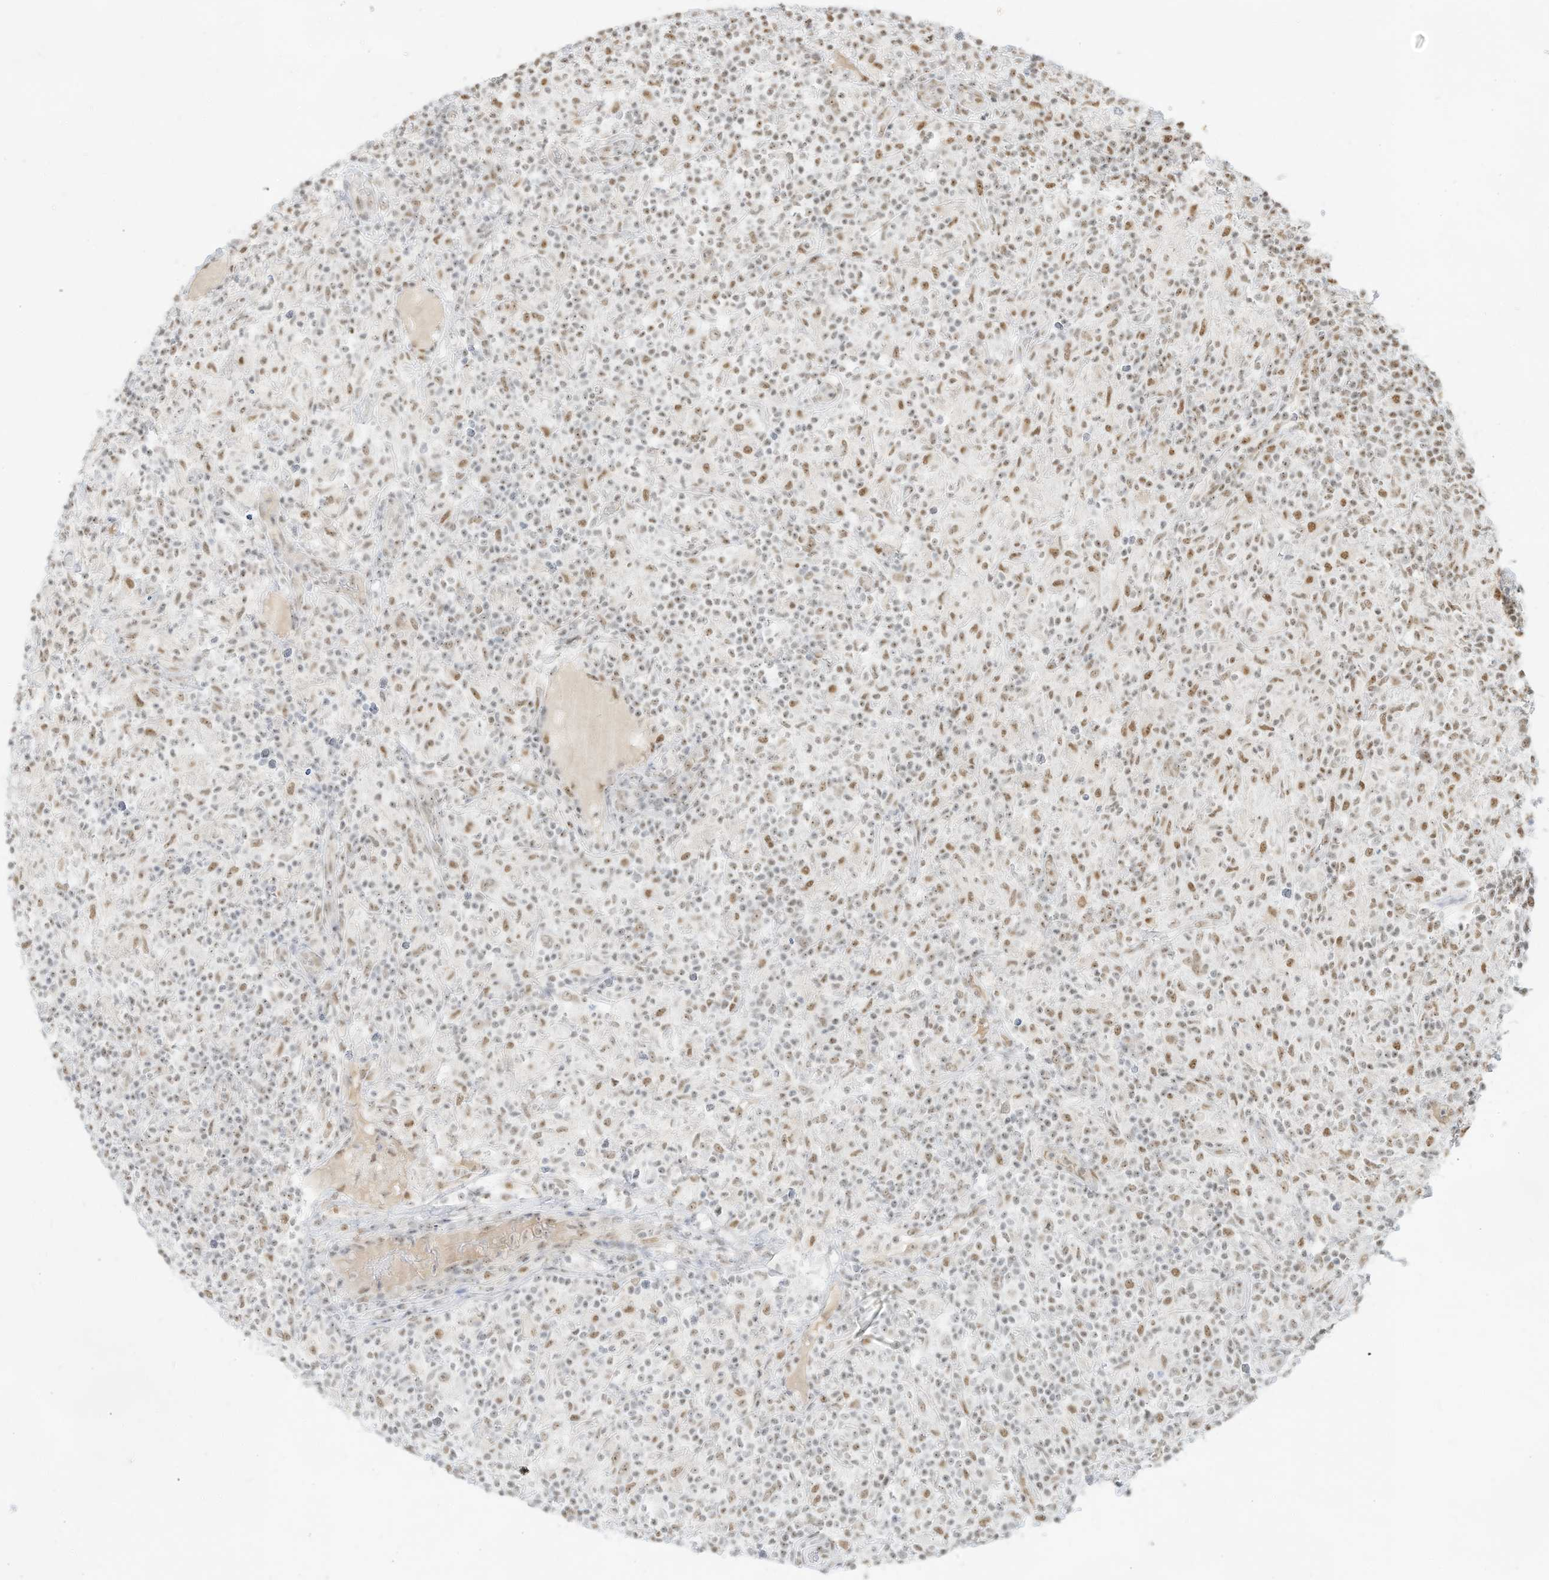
{"staining": {"intensity": "negative", "quantity": "none", "location": "none"}, "tissue": "lymphoma", "cell_type": "Tumor cells", "image_type": "cancer", "snomed": [{"axis": "morphology", "description": "Hodgkin's disease, NOS"}, {"axis": "topography", "description": "Lymph node"}], "caption": "Immunohistochemistry (IHC) photomicrograph of human Hodgkin's disease stained for a protein (brown), which shows no staining in tumor cells.", "gene": "NHSL1", "patient": {"sex": "male", "age": 70}}